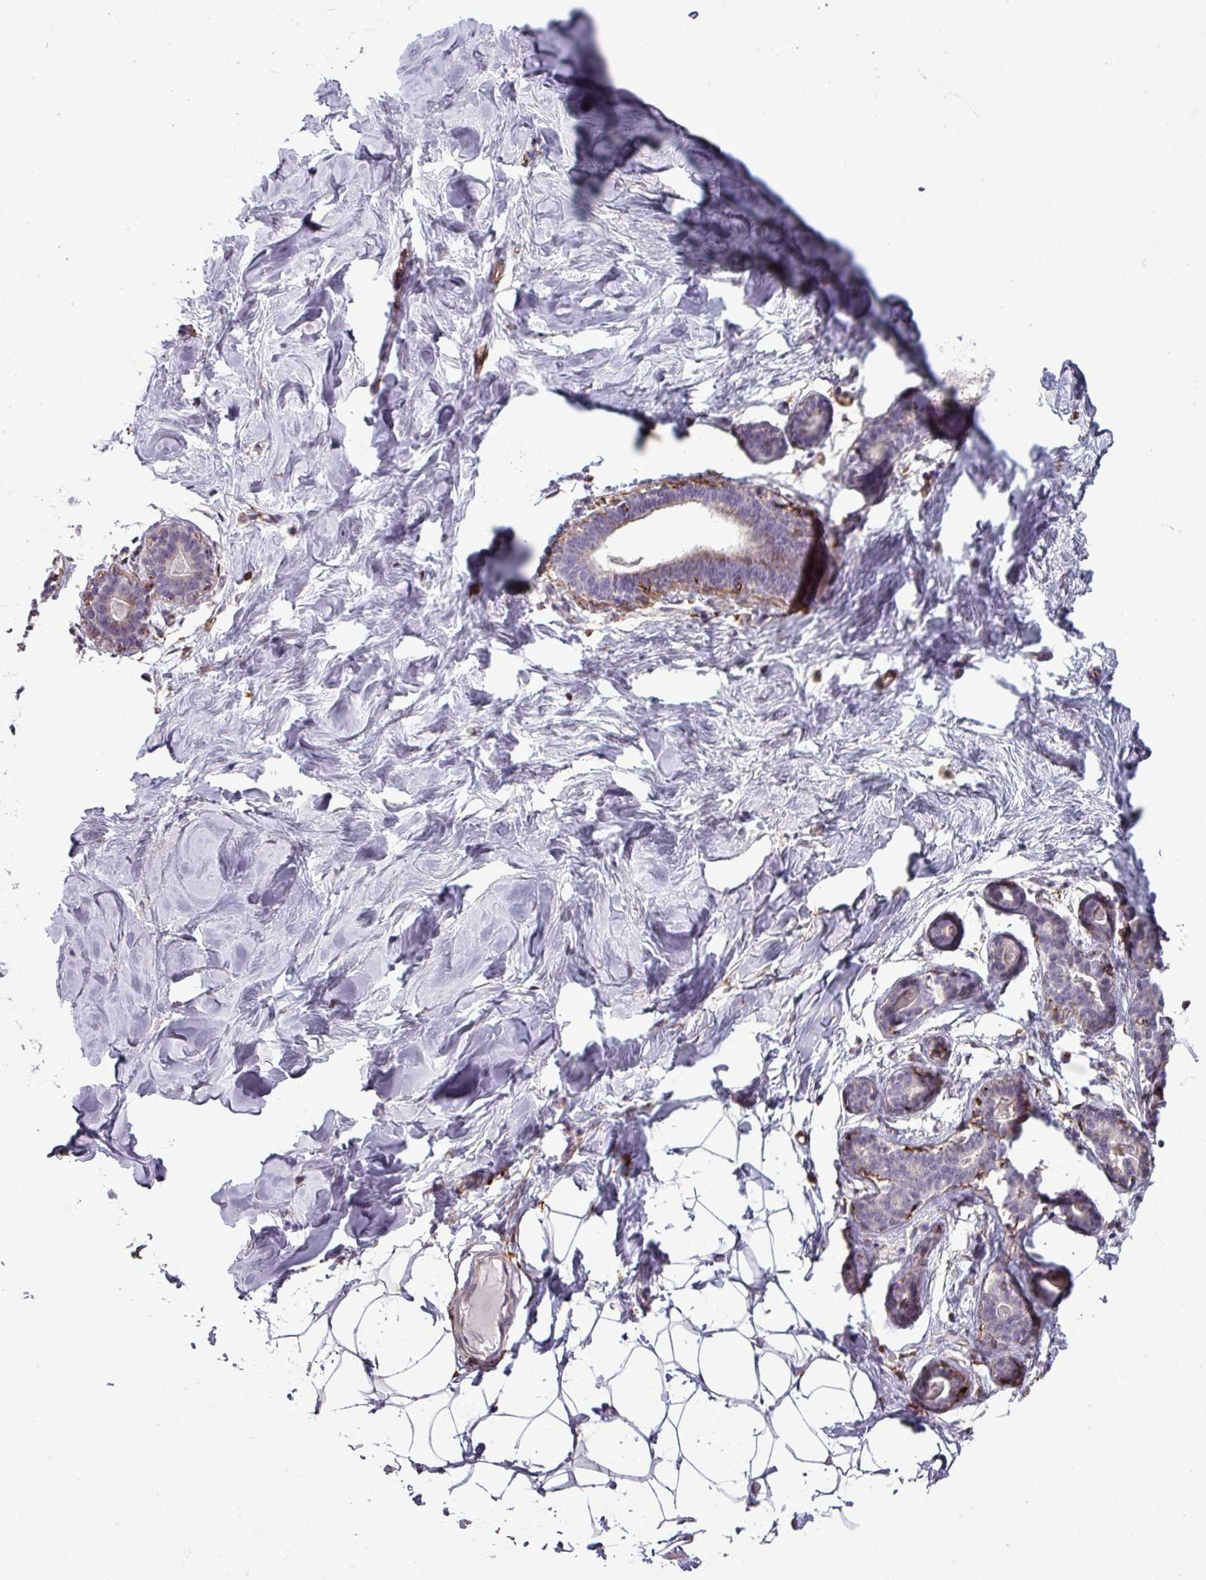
{"staining": {"intensity": "negative", "quantity": "none", "location": "none"}, "tissue": "breast", "cell_type": "Adipocytes", "image_type": "normal", "snomed": [{"axis": "morphology", "description": "Normal tissue, NOS"}, {"axis": "topography", "description": "Breast"}], "caption": "This is an immunohistochemistry (IHC) micrograph of normal human breast. There is no staining in adipocytes.", "gene": "COL8A1", "patient": {"sex": "female", "age": 23}}